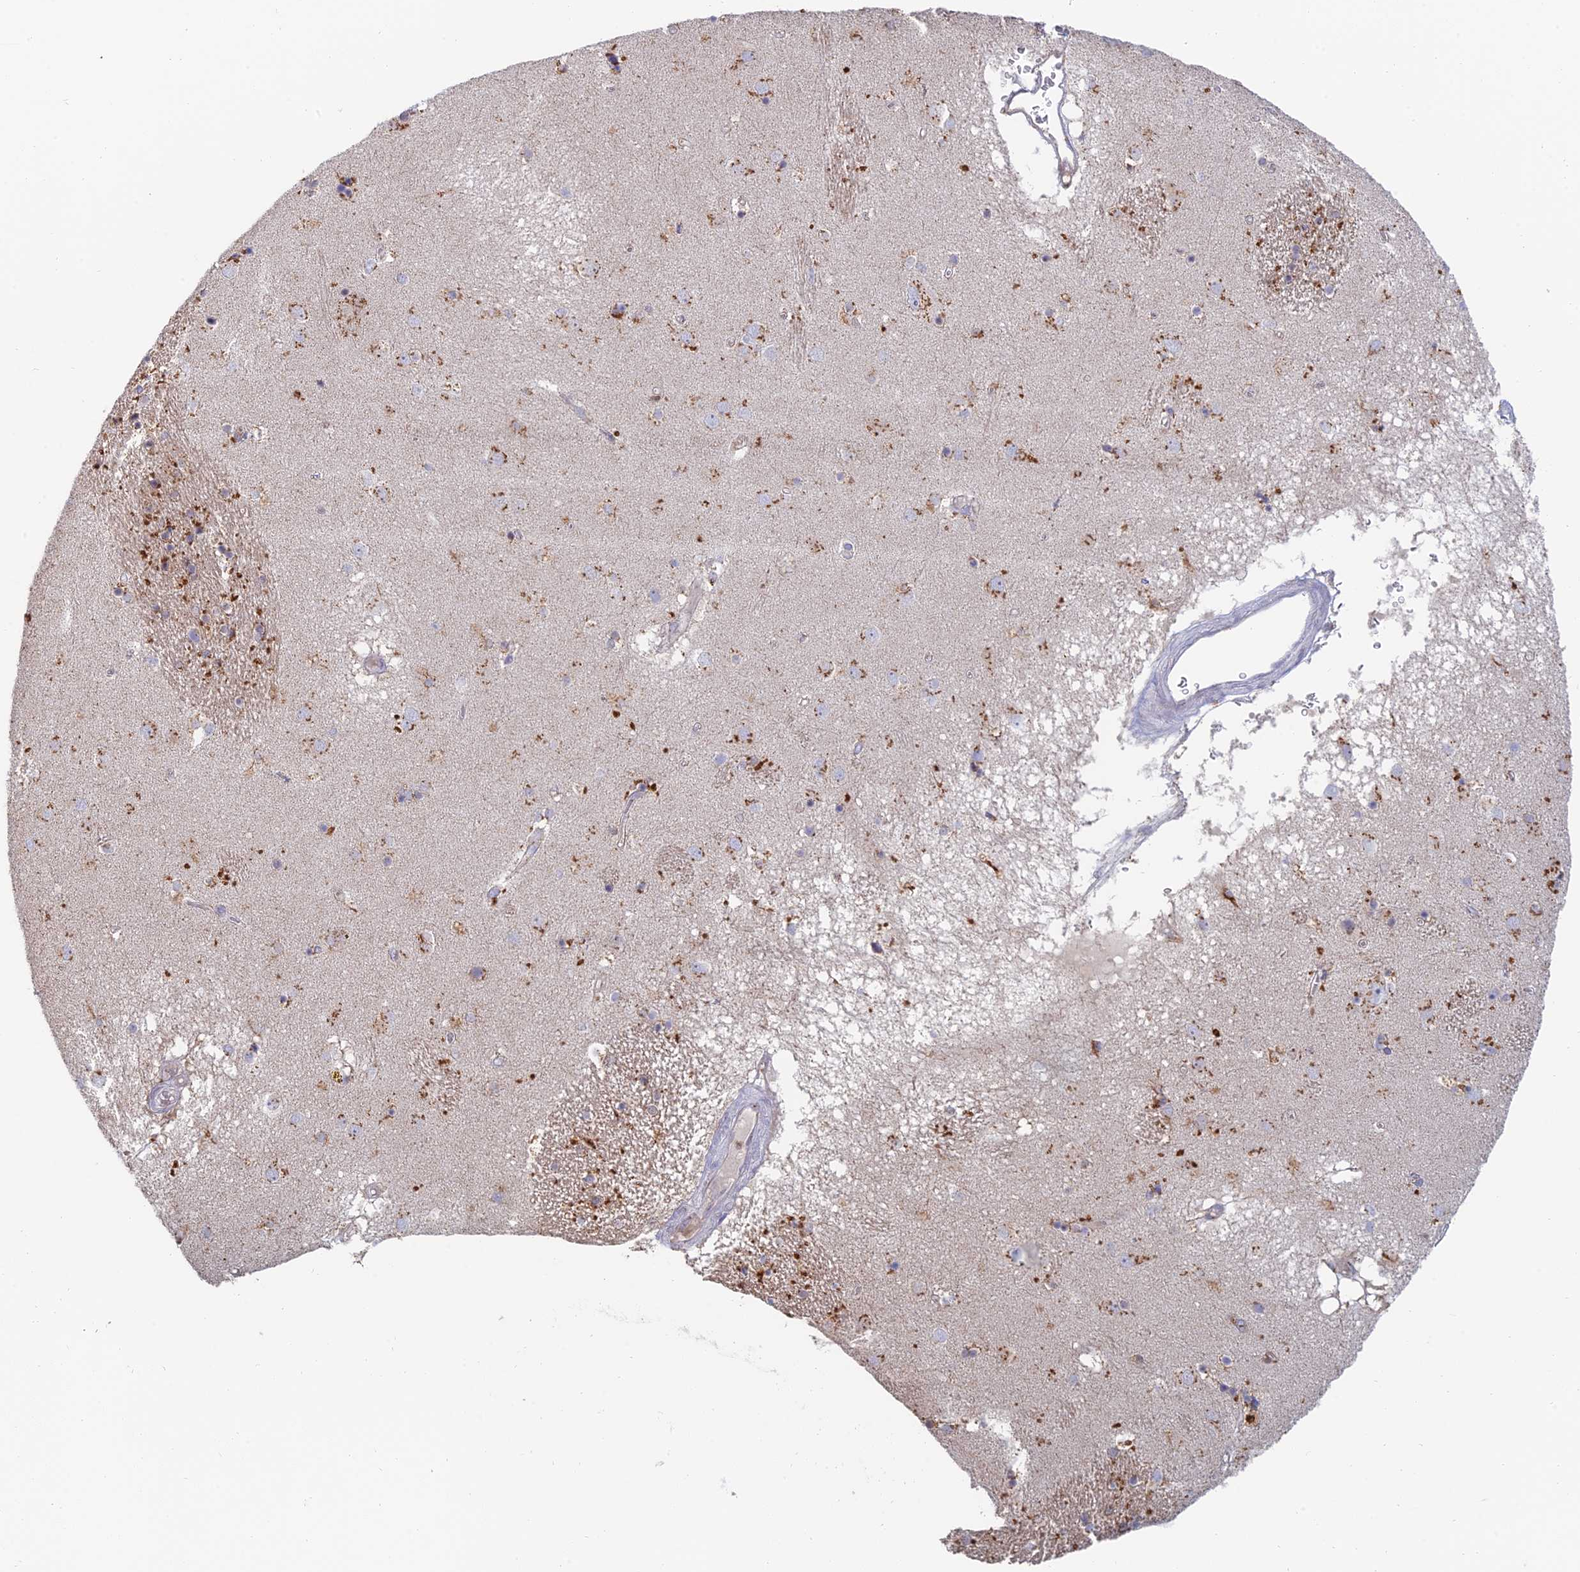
{"staining": {"intensity": "weak", "quantity": "<25%", "location": "cytoplasmic/membranous"}, "tissue": "caudate", "cell_type": "Glial cells", "image_type": "normal", "snomed": [{"axis": "morphology", "description": "Normal tissue, NOS"}, {"axis": "topography", "description": "Lateral ventricle wall"}], "caption": "A high-resolution image shows IHC staining of normal caudate, which demonstrates no significant expression in glial cells. (DAB immunohistochemistry visualized using brightfield microscopy, high magnification).", "gene": "ENSG00000267561", "patient": {"sex": "male", "age": 70}}